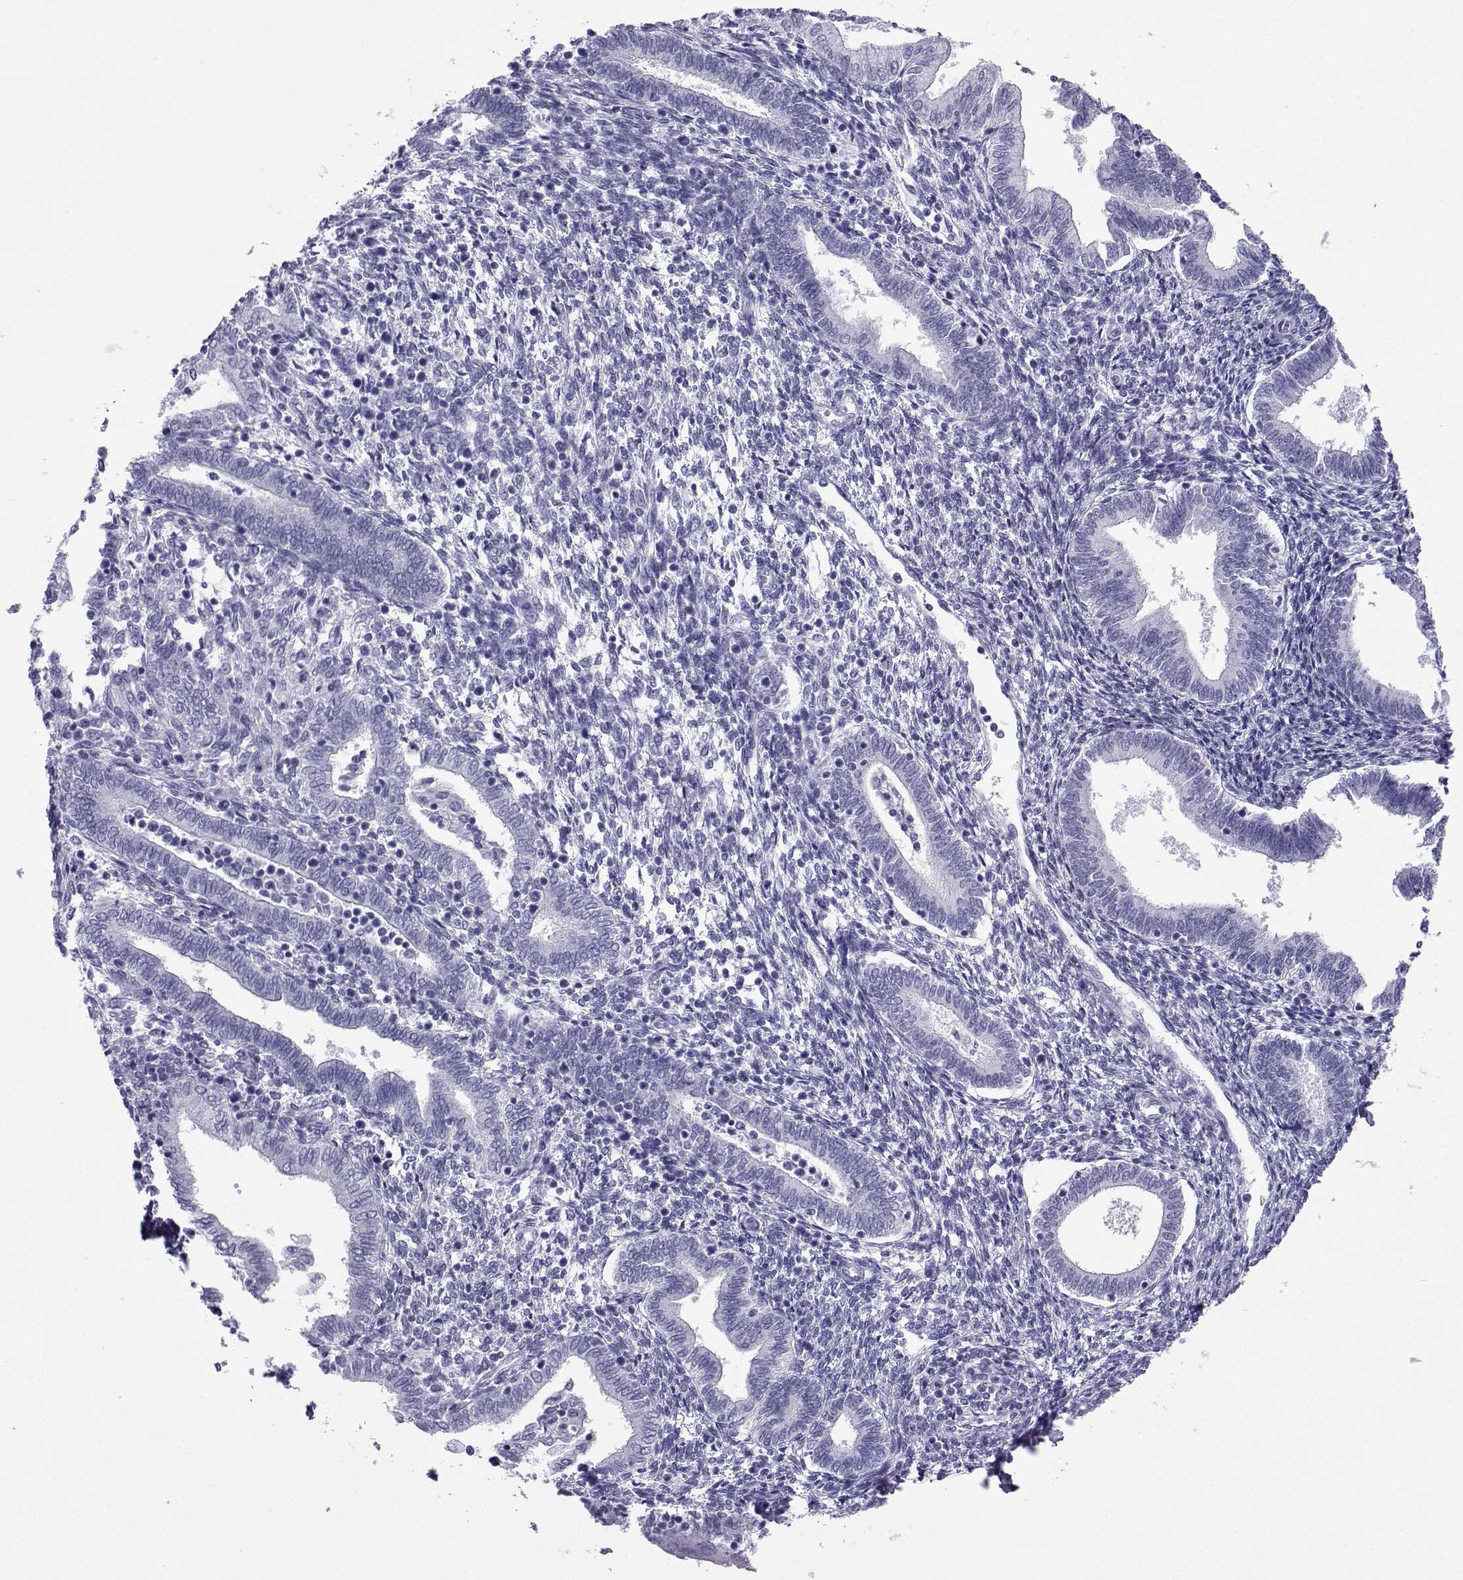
{"staining": {"intensity": "negative", "quantity": "none", "location": "none"}, "tissue": "endometrium", "cell_type": "Cells in endometrial stroma", "image_type": "normal", "snomed": [{"axis": "morphology", "description": "Normal tissue, NOS"}, {"axis": "topography", "description": "Endometrium"}], "caption": "The histopathology image displays no staining of cells in endometrial stroma in unremarkable endometrium.", "gene": "LORICRIN", "patient": {"sex": "female", "age": 42}}